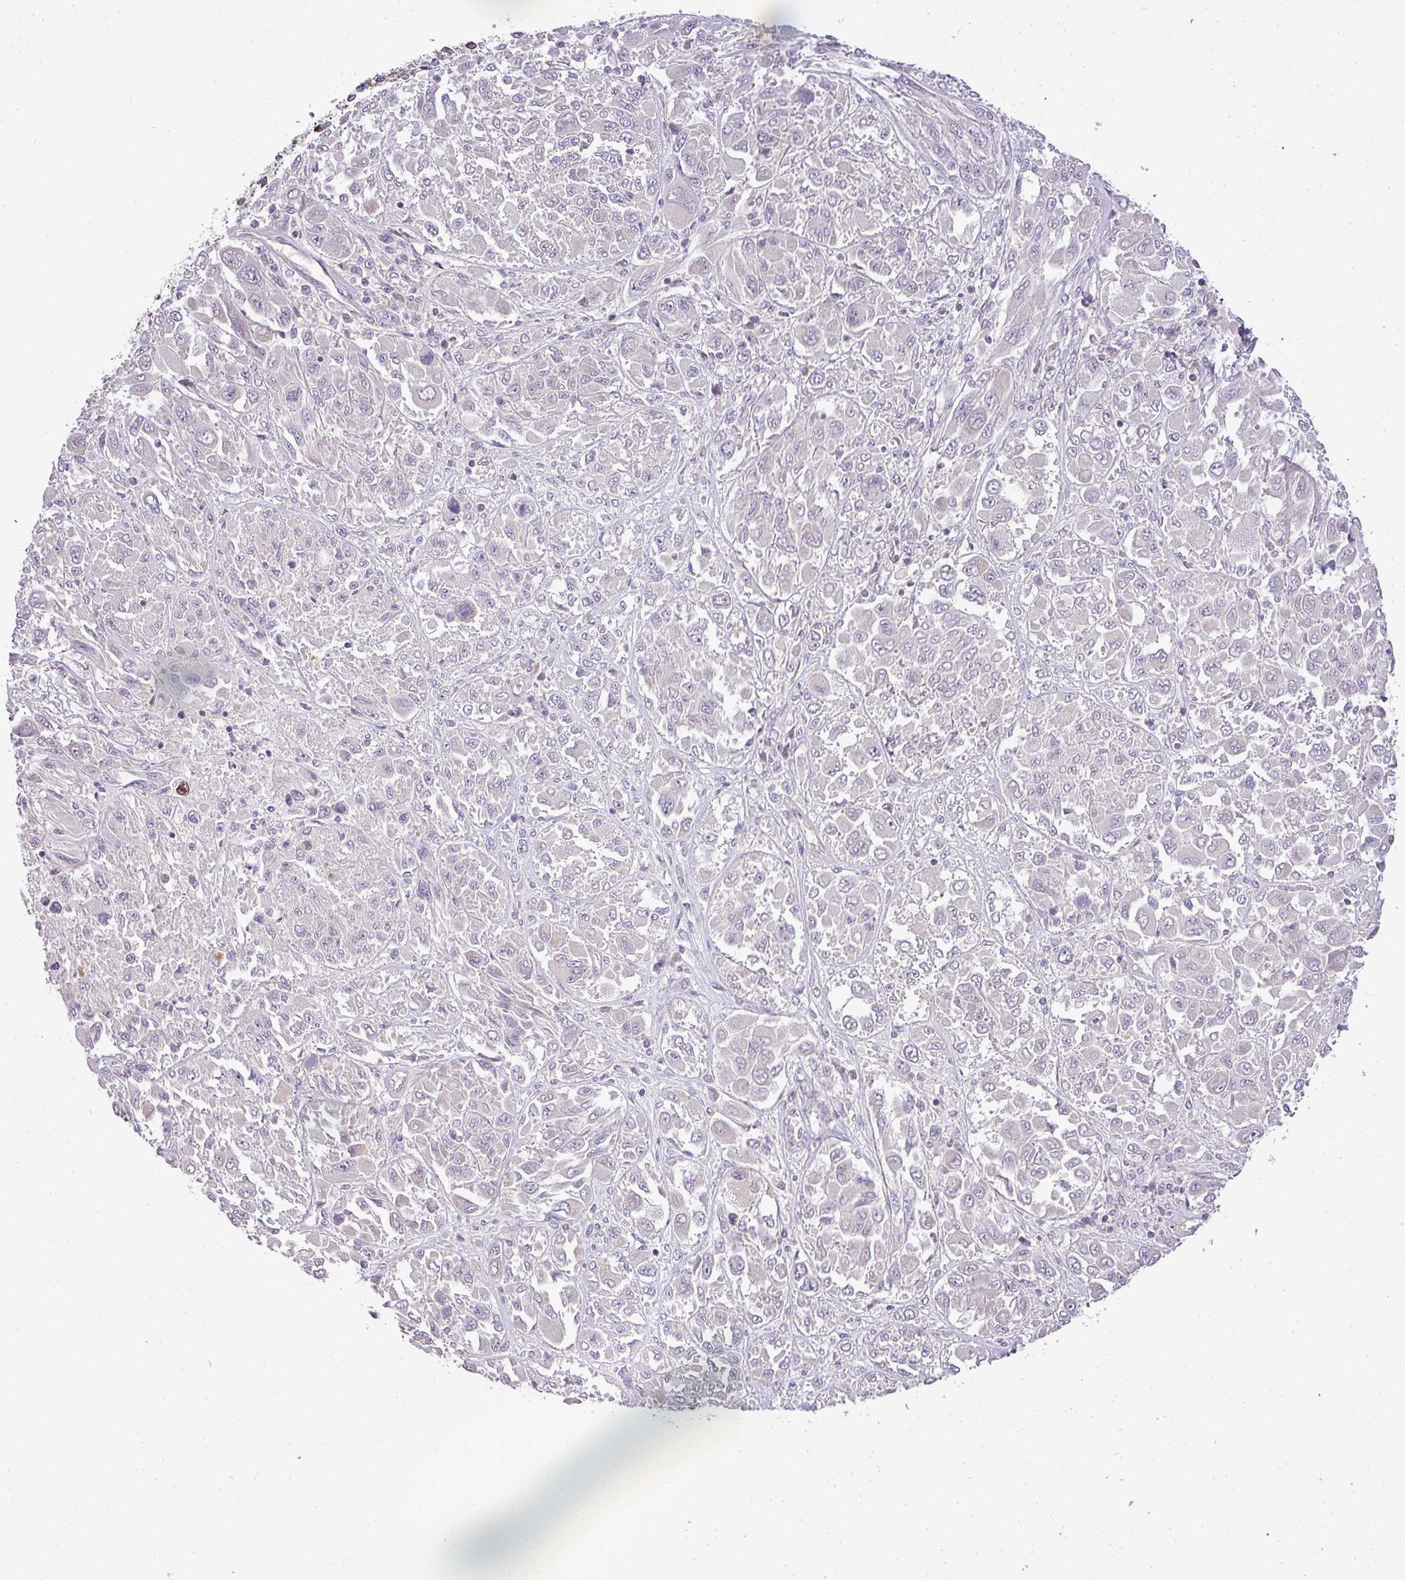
{"staining": {"intensity": "negative", "quantity": "none", "location": "none"}, "tissue": "melanoma", "cell_type": "Tumor cells", "image_type": "cancer", "snomed": [{"axis": "morphology", "description": "Malignant melanoma, NOS"}, {"axis": "topography", "description": "Skin"}], "caption": "DAB immunohistochemical staining of human malignant melanoma displays no significant expression in tumor cells. Nuclei are stained in blue.", "gene": "ZDHHC1", "patient": {"sex": "female", "age": 91}}